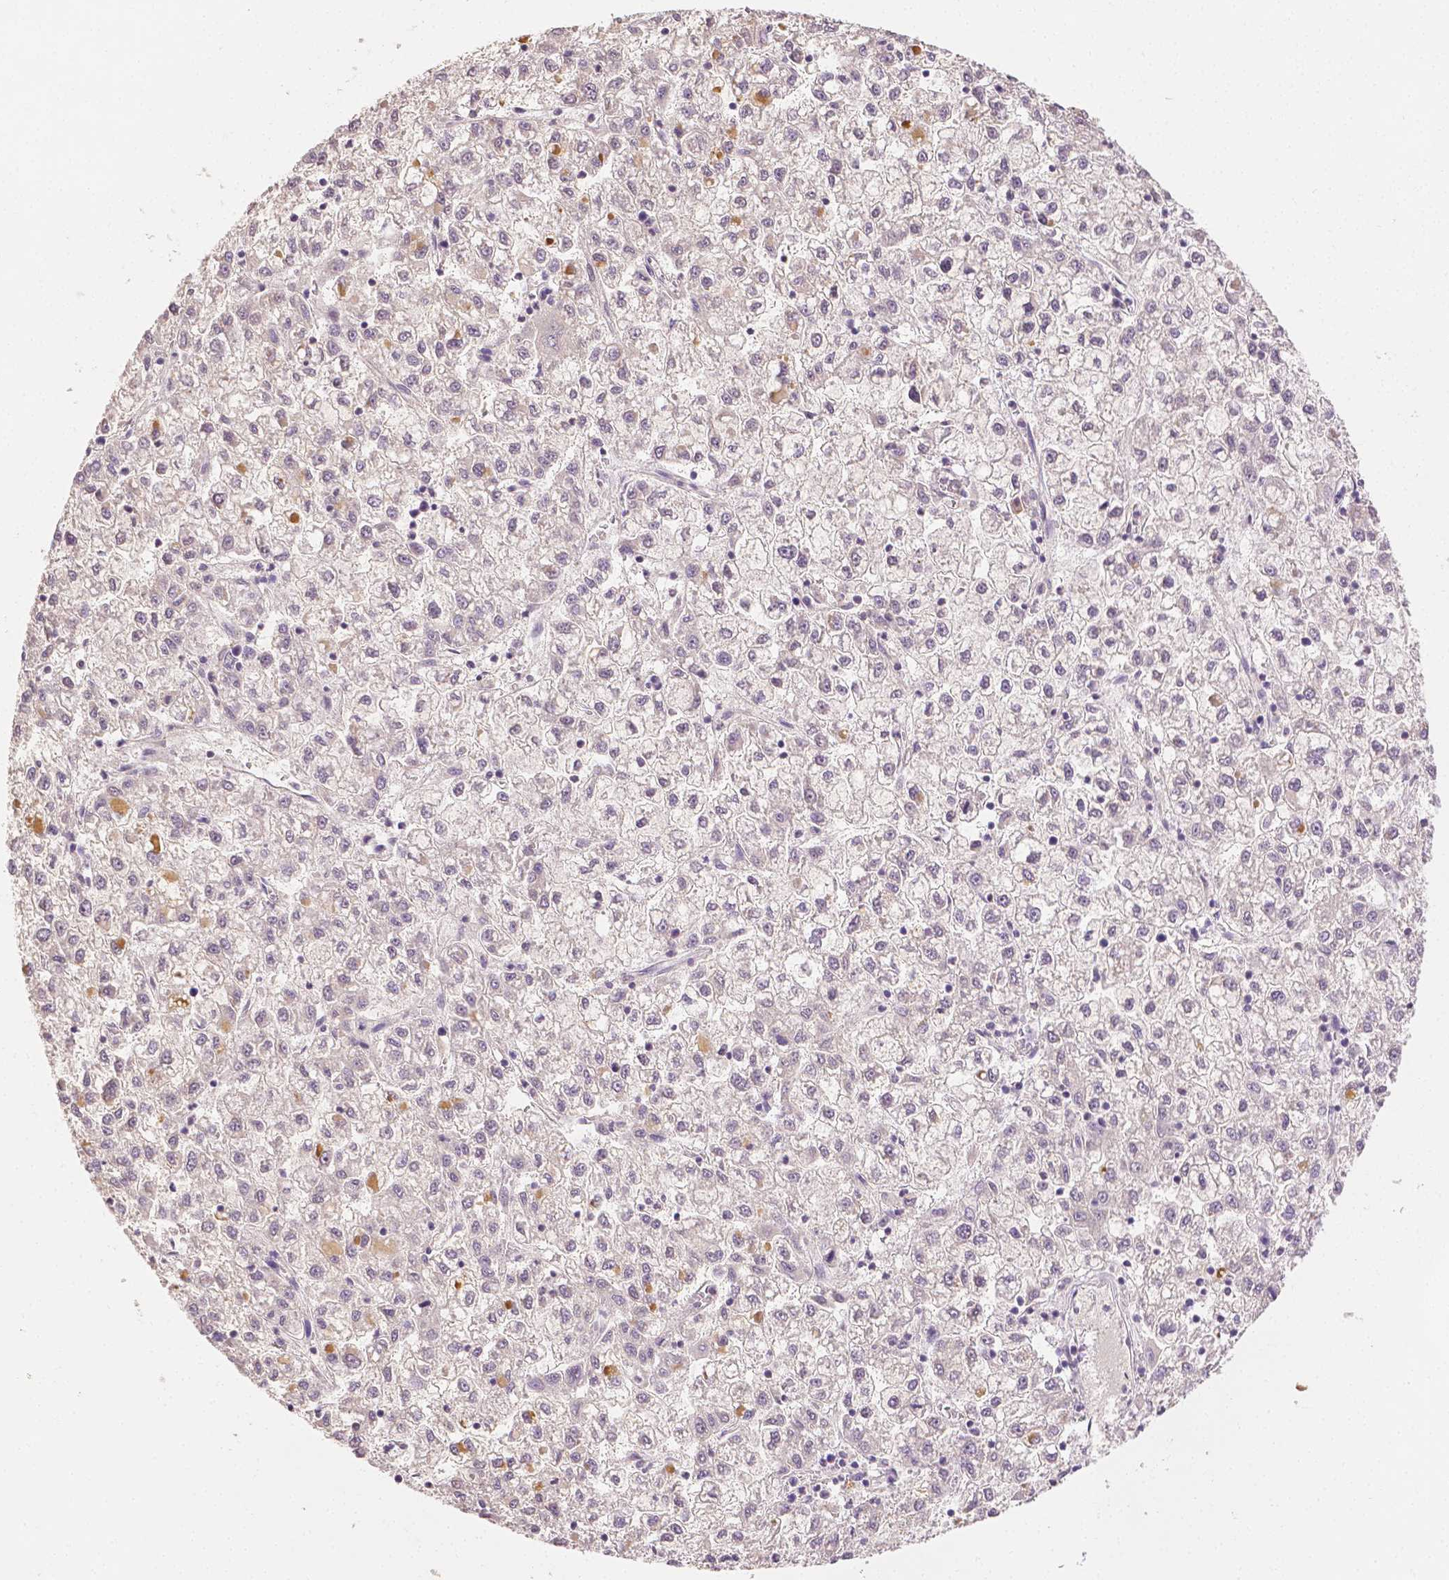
{"staining": {"intensity": "negative", "quantity": "none", "location": "none"}, "tissue": "liver cancer", "cell_type": "Tumor cells", "image_type": "cancer", "snomed": [{"axis": "morphology", "description": "Carcinoma, Hepatocellular, NOS"}, {"axis": "topography", "description": "Liver"}], "caption": "Tumor cells are negative for protein expression in human liver cancer. The staining was performed using DAB (3,3'-diaminobenzidine) to visualize the protein expression in brown, while the nuclei were stained in blue with hematoxylin (Magnification: 20x).", "gene": "TGM1", "patient": {"sex": "male", "age": 40}}